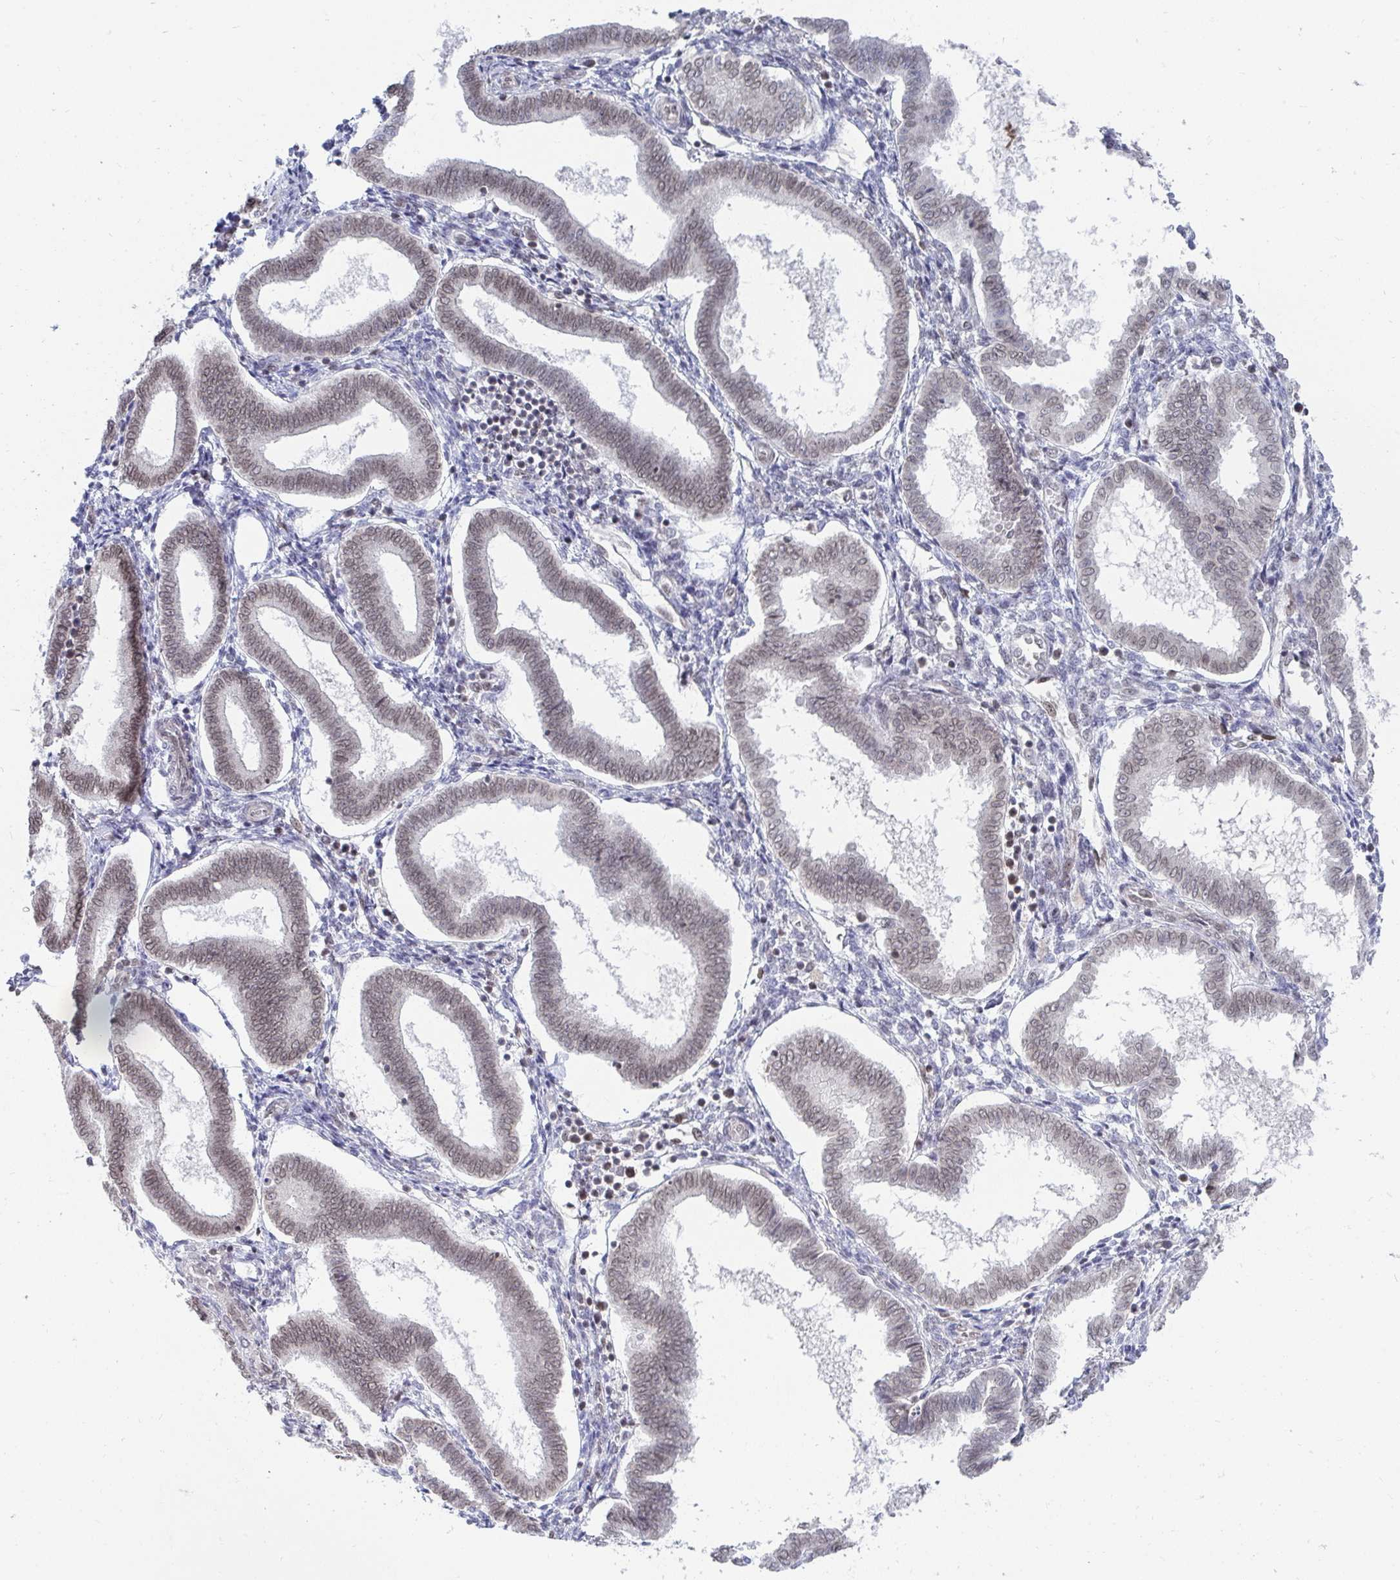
{"staining": {"intensity": "negative", "quantity": "none", "location": "none"}, "tissue": "endometrium", "cell_type": "Cells in endometrial stroma", "image_type": "normal", "snomed": [{"axis": "morphology", "description": "Normal tissue, NOS"}, {"axis": "topography", "description": "Endometrium"}], "caption": "A histopathology image of endometrium stained for a protein shows no brown staining in cells in endometrial stroma.", "gene": "TRIP12", "patient": {"sex": "female", "age": 24}}